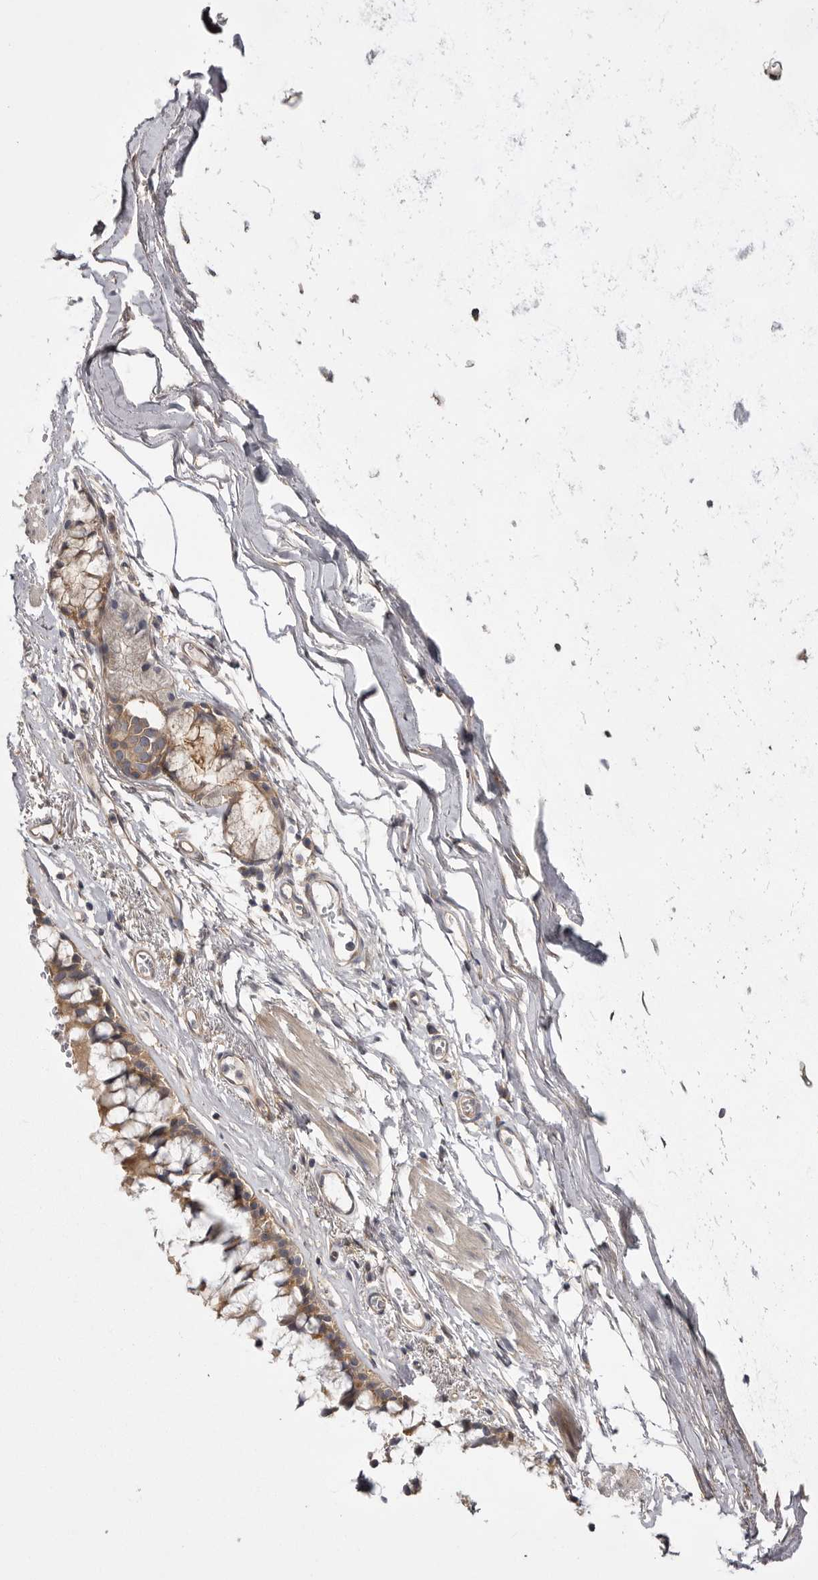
{"staining": {"intensity": "weak", "quantity": "25%-75%", "location": "cytoplasmic/membranous"}, "tissue": "bronchus", "cell_type": "Respiratory epithelial cells", "image_type": "normal", "snomed": [{"axis": "morphology", "description": "Normal tissue, NOS"}, {"axis": "morphology", "description": "Inflammation, NOS"}, {"axis": "topography", "description": "Cartilage tissue"}, {"axis": "topography", "description": "Bronchus"}, {"axis": "topography", "description": "Lung"}], "caption": "Respiratory epithelial cells exhibit weak cytoplasmic/membranous positivity in about 25%-75% of cells in benign bronchus. The staining was performed using DAB, with brown indicating positive protein expression. Nuclei are stained blue with hematoxylin.", "gene": "OSBPL9", "patient": {"sex": "female", "age": 64}}